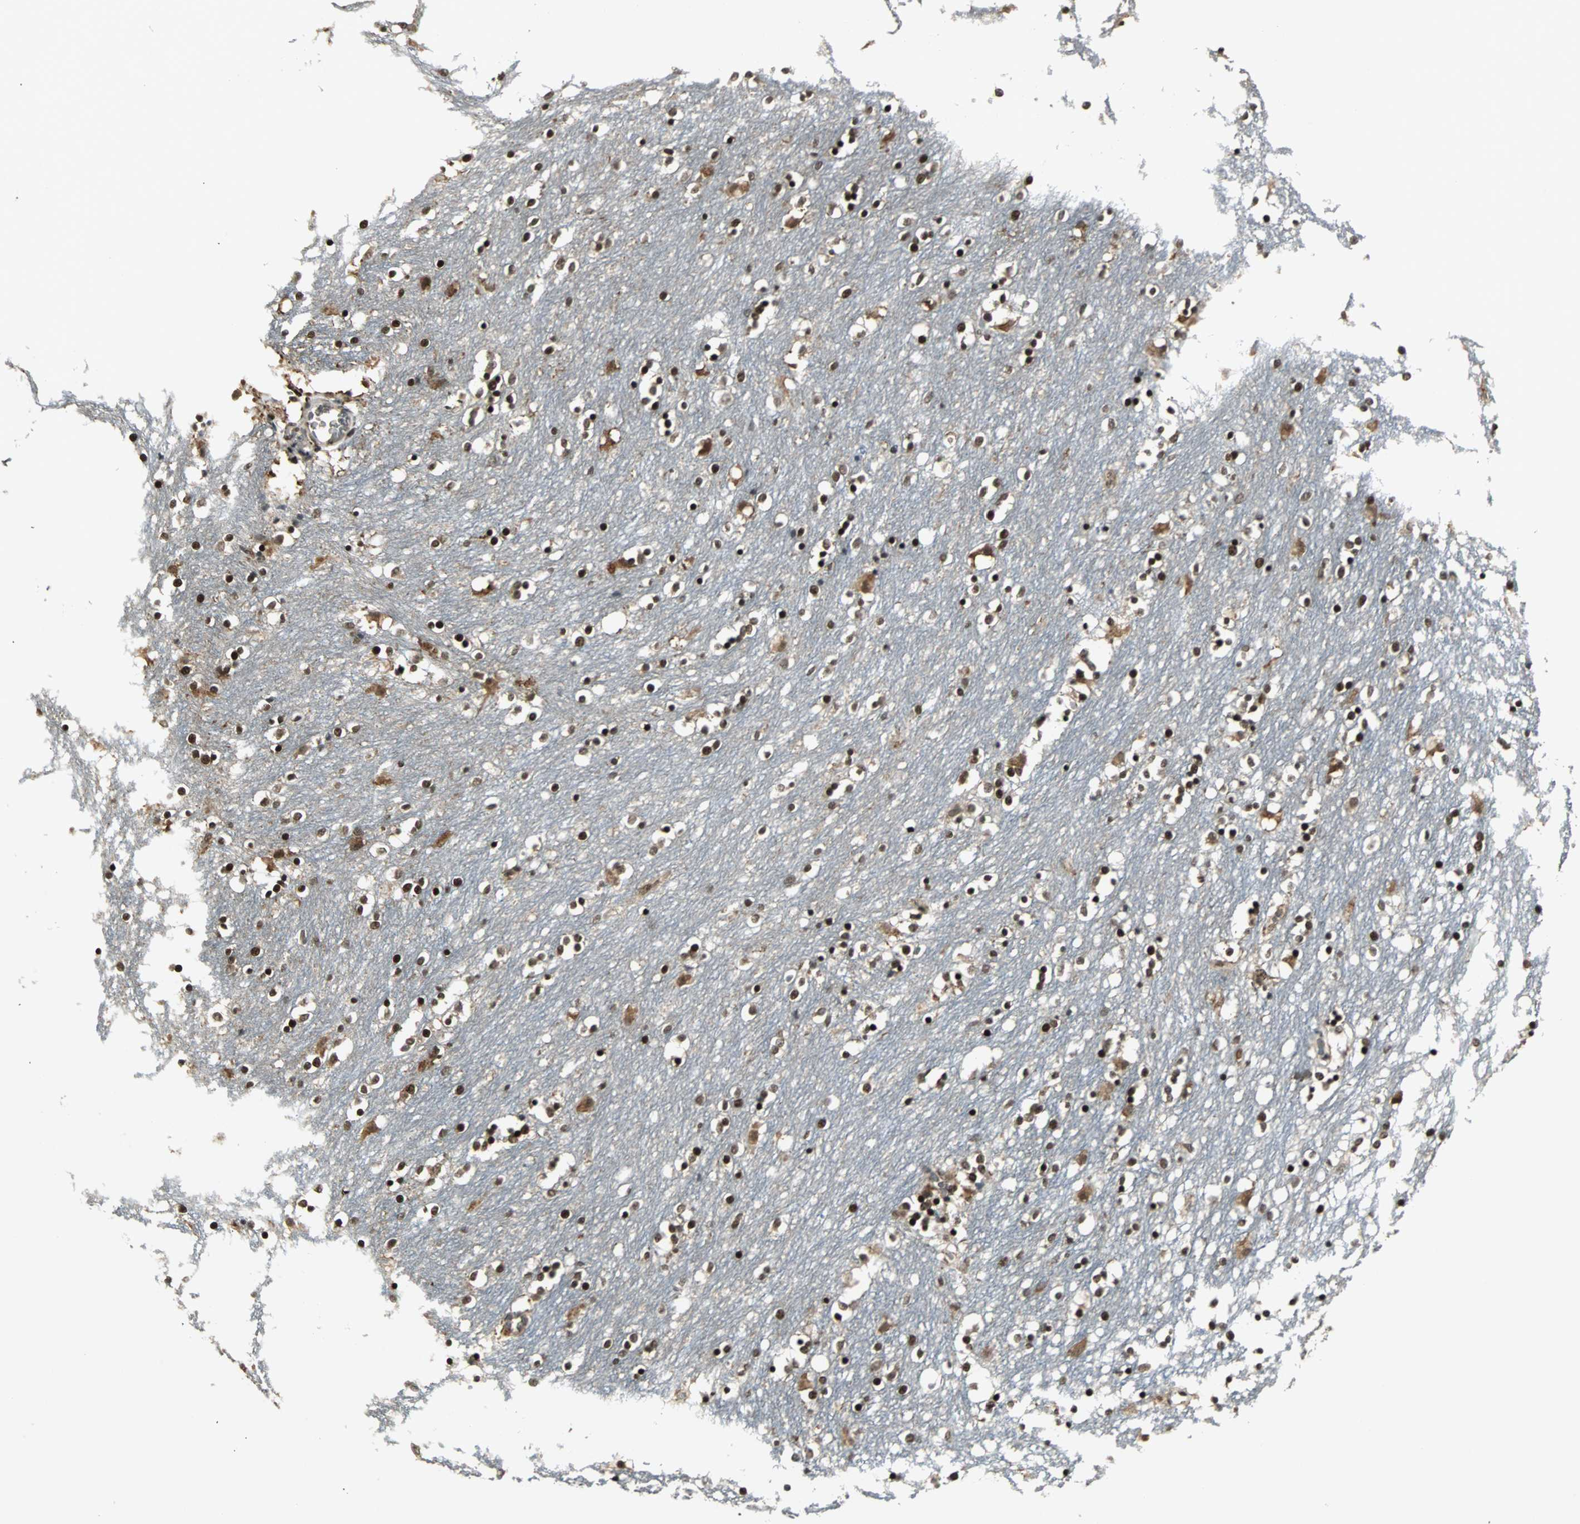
{"staining": {"intensity": "strong", "quantity": ">75%", "location": "cytoplasmic/membranous,nuclear"}, "tissue": "caudate", "cell_type": "Glial cells", "image_type": "normal", "snomed": [{"axis": "morphology", "description": "Normal tissue, NOS"}, {"axis": "topography", "description": "Lateral ventricle wall"}], "caption": "This is an image of immunohistochemistry (IHC) staining of normal caudate, which shows strong expression in the cytoplasmic/membranous,nuclear of glial cells.", "gene": "TAF5", "patient": {"sex": "female", "age": 54}}